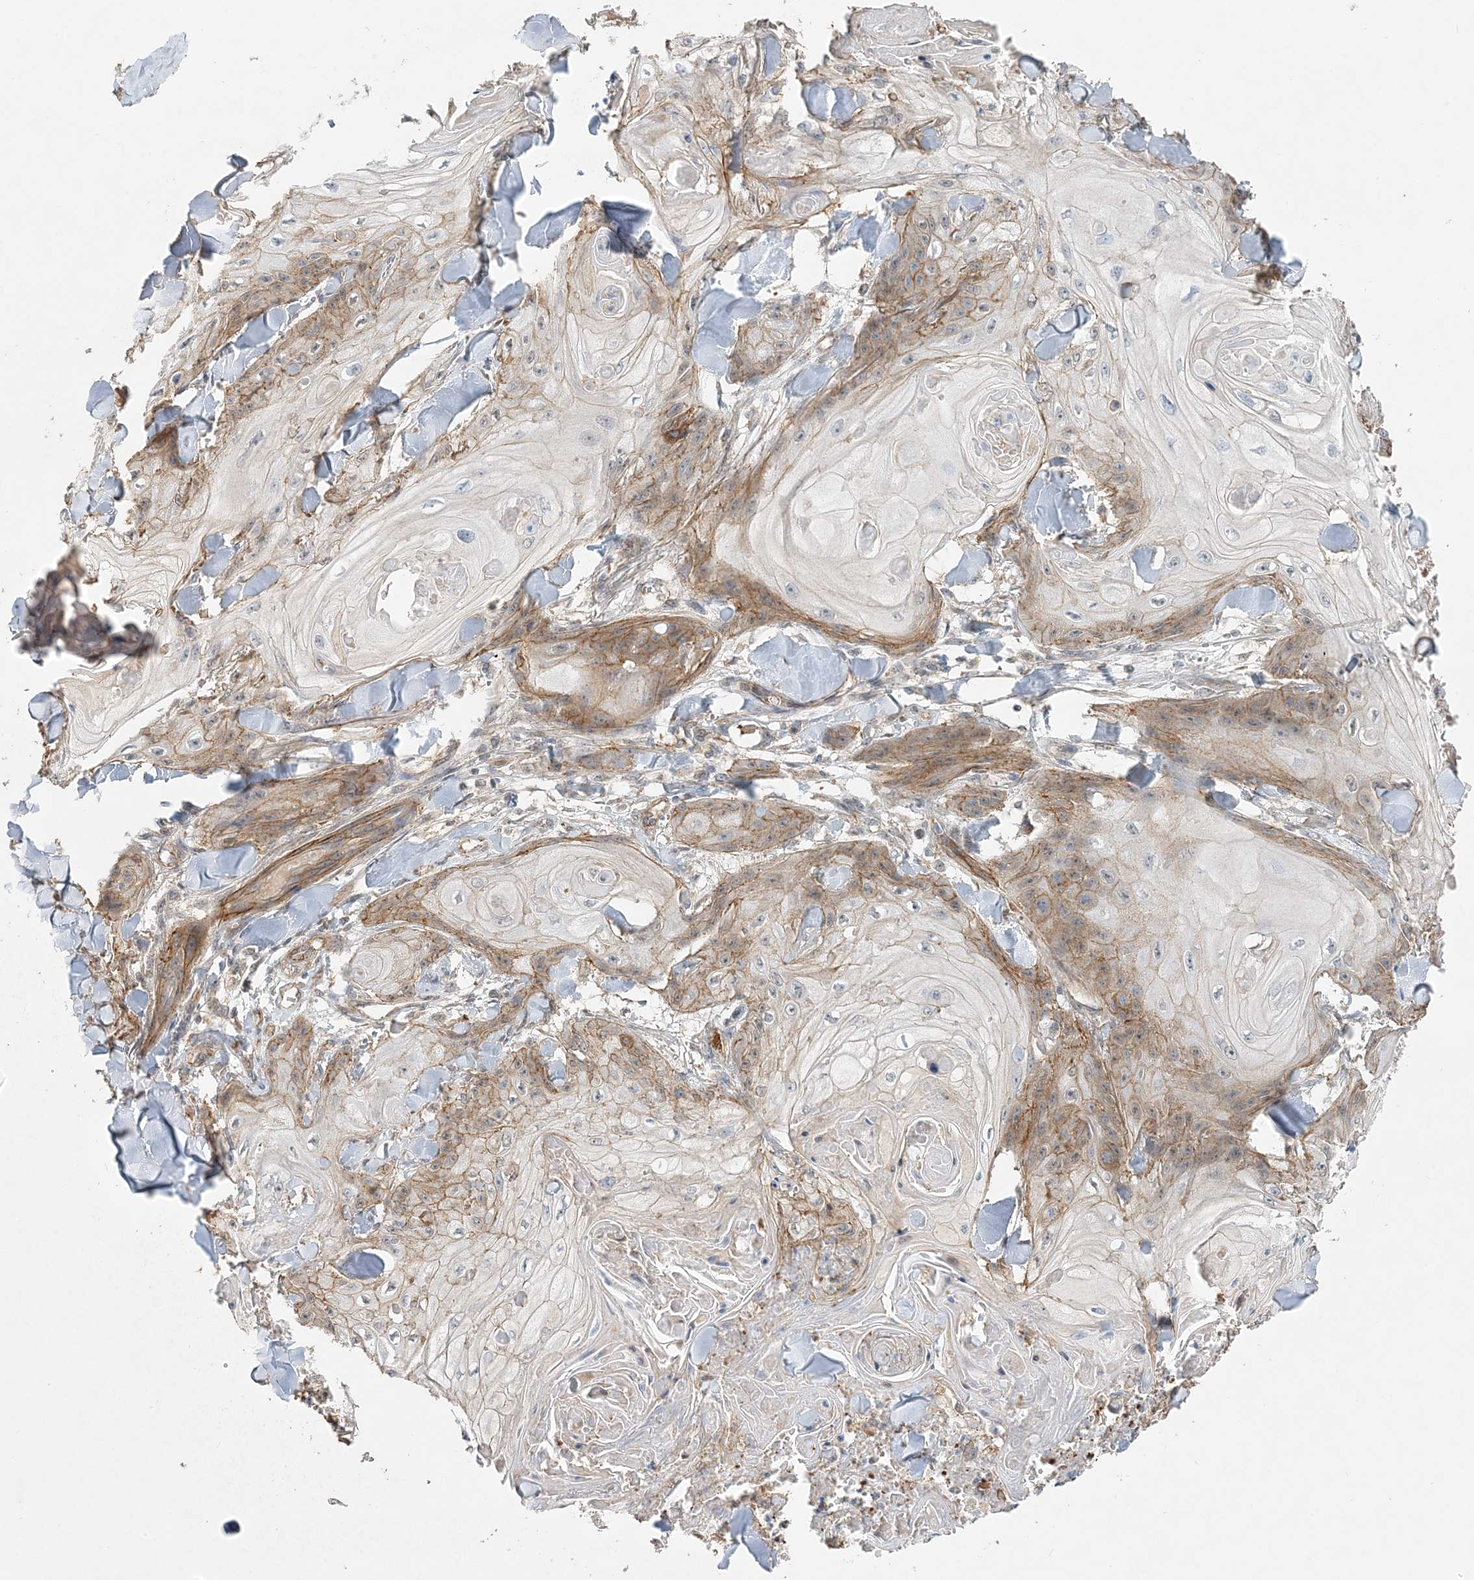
{"staining": {"intensity": "moderate", "quantity": "<25%", "location": "cytoplasmic/membranous"}, "tissue": "skin cancer", "cell_type": "Tumor cells", "image_type": "cancer", "snomed": [{"axis": "morphology", "description": "Squamous cell carcinoma, NOS"}, {"axis": "topography", "description": "Skin"}], "caption": "Immunohistochemistry (IHC) of skin squamous cell carcinoma displays low levels of moderate cytoplasmic/membranous staining in approximately <25% of tumor cells. (Stains: DAB in brown, nuclei in blue, Microscopy: brightfield microscopy at high magnification).", "gene": "MAT2B", "patient": {"sex": "male", "age": 74}}